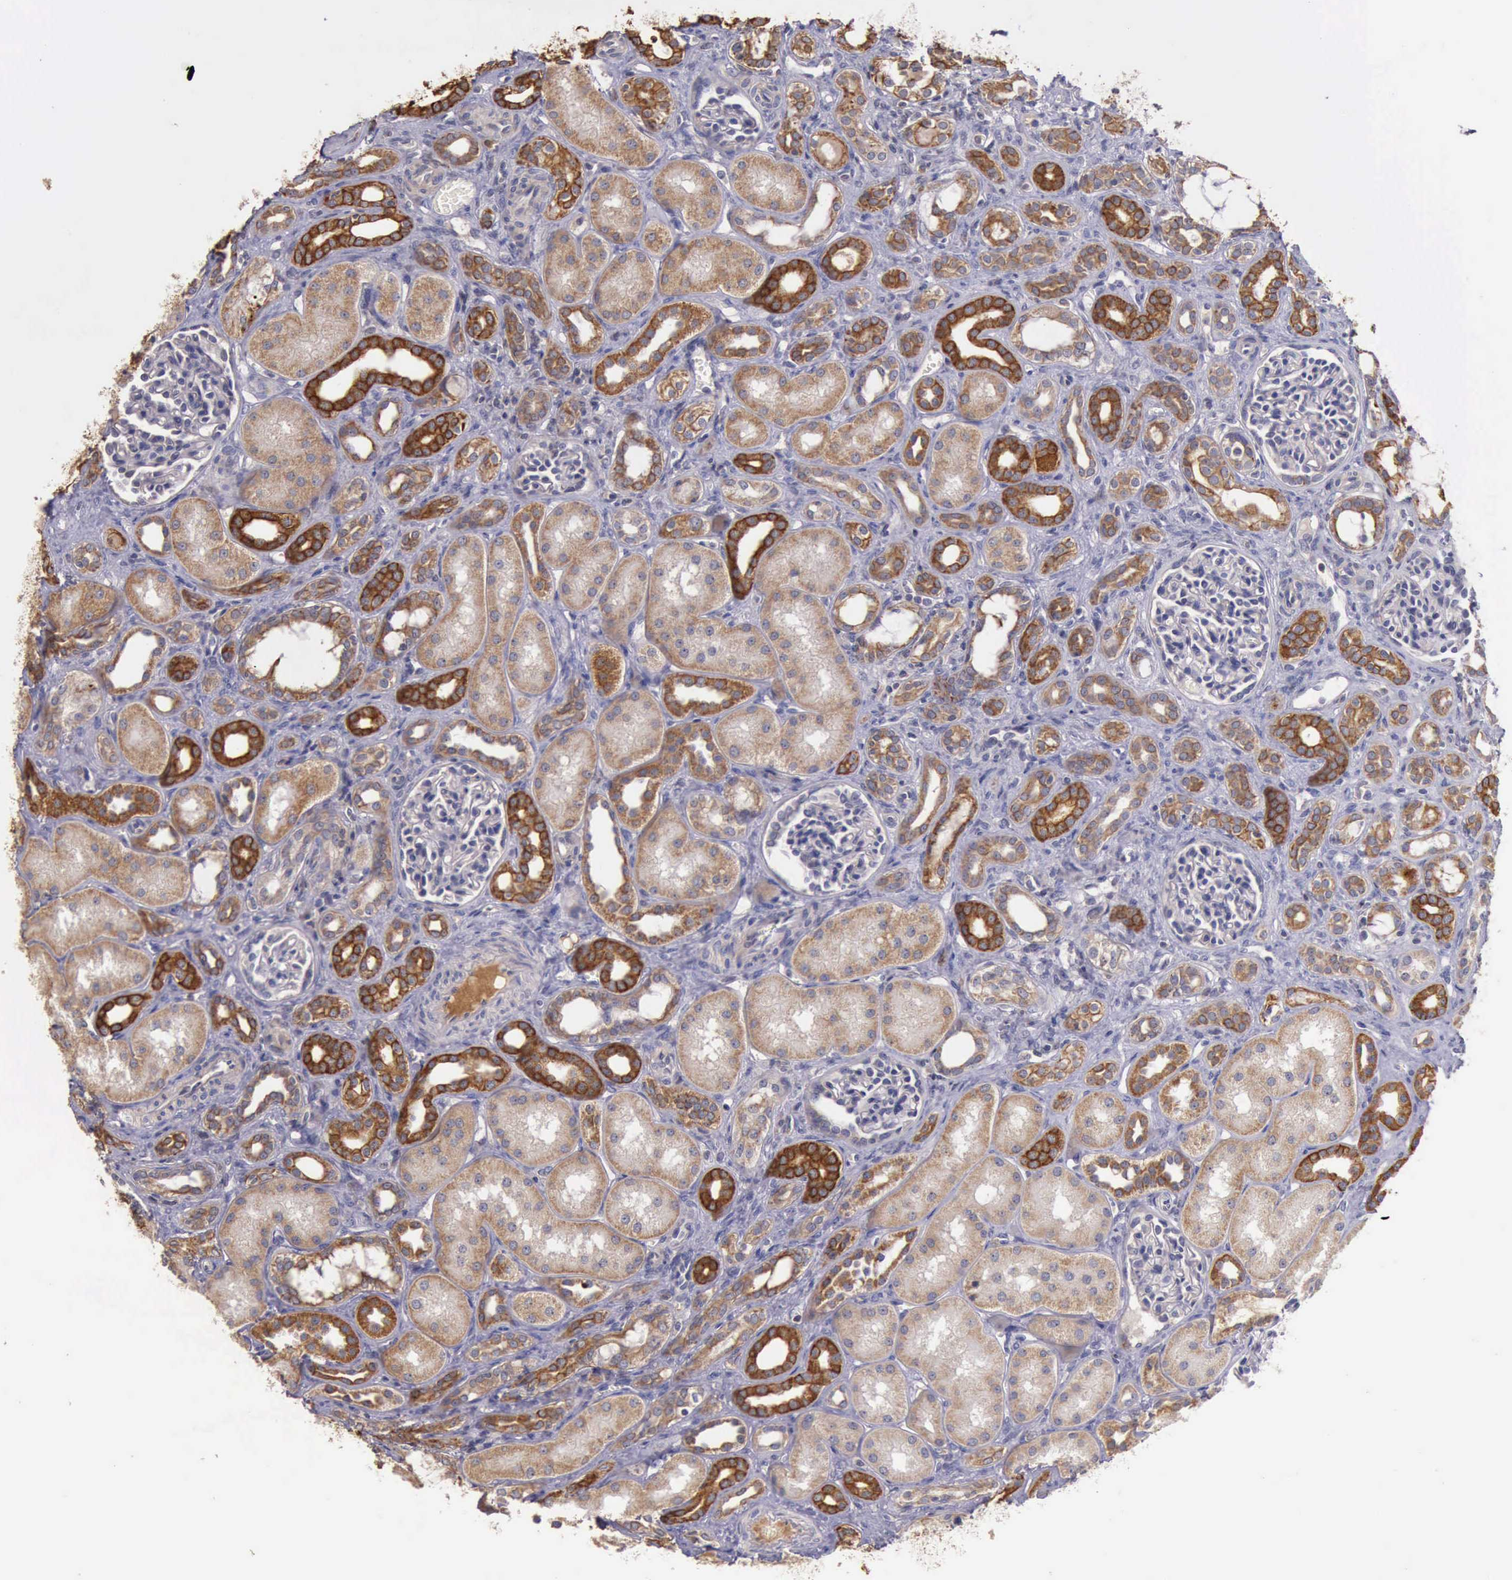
{"staining": {"intensity": "negative", "quantity": "none", "location": "none"}, "tissue": "kidney", "cell_type": "Cells in glomeruli", "image_type": "normal", "snomed": [{"axis": "morphology", "description": "Normal tissue, NOS"}, {"axis": "topography", "description": "Kidney"}], "caption": "High power microscopy image of an immunohistochemistry (IHC) photomicrograph of normal kidney, revealing no significant positivity in cells in glomeruli.", "gene": "RAB39B", "patient": {"sex": "male", "age": 7}}